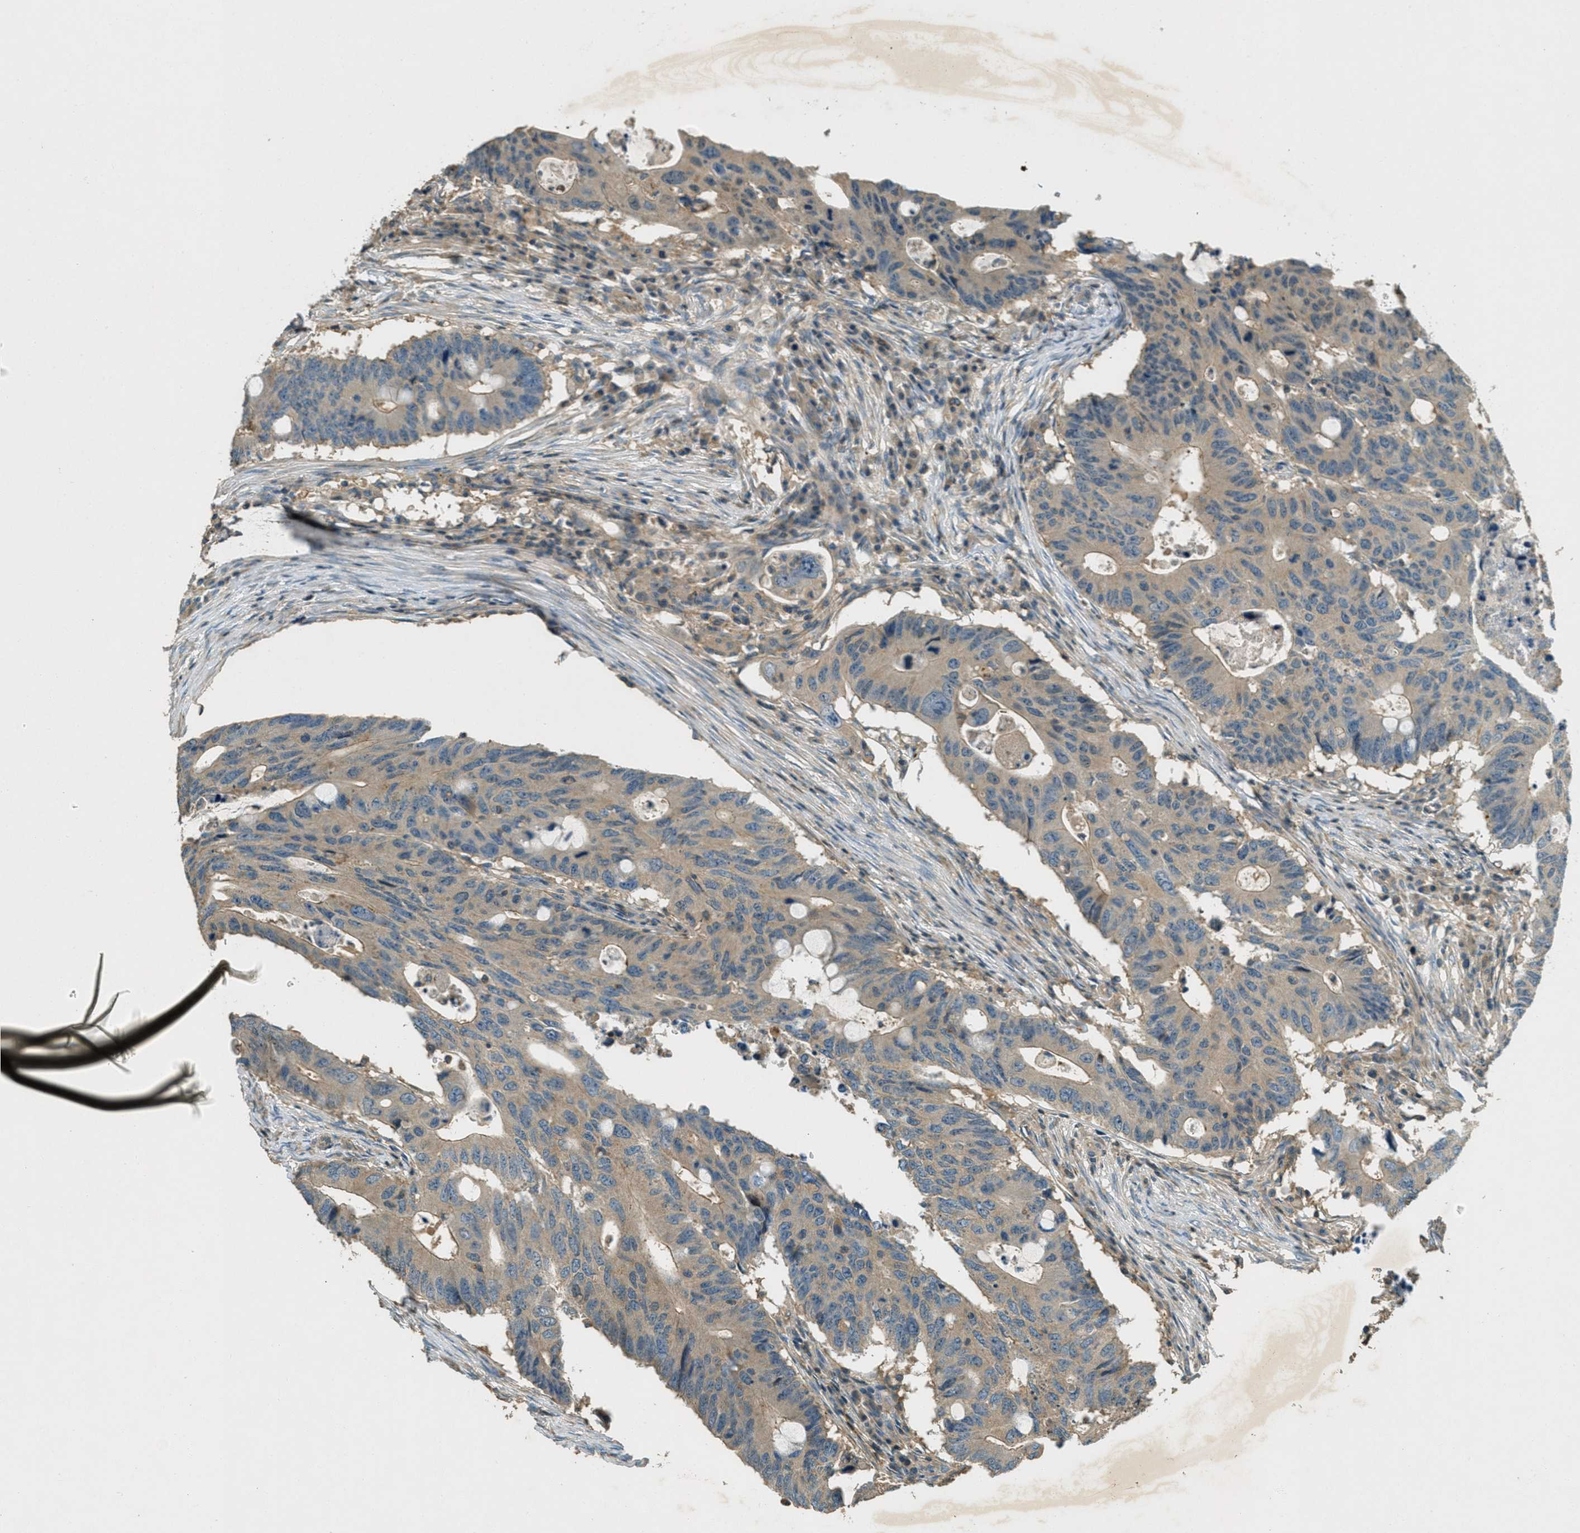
{"staining": {"intensity": "weak", "quantity": "25%-75%", "location": "cytoplasmic/membranous"}, "tissue": "colorectal cancer", "cell_type": "Tumor cells", "image_type": "cancer", "snomed": [{"axis": "morphology", "description": "Adenocarcinoma, NOS"}, {"axis": "topography", "description": "Colon"}], "caption": "IHC of human colorectal adenocarcinoma demonstrates low levels of weak cytoplasmic/membranous expression in about 25%-75% of tumor cells.", "gene": "NUDT4", "patient": {"sex": "male", "age": 71}}